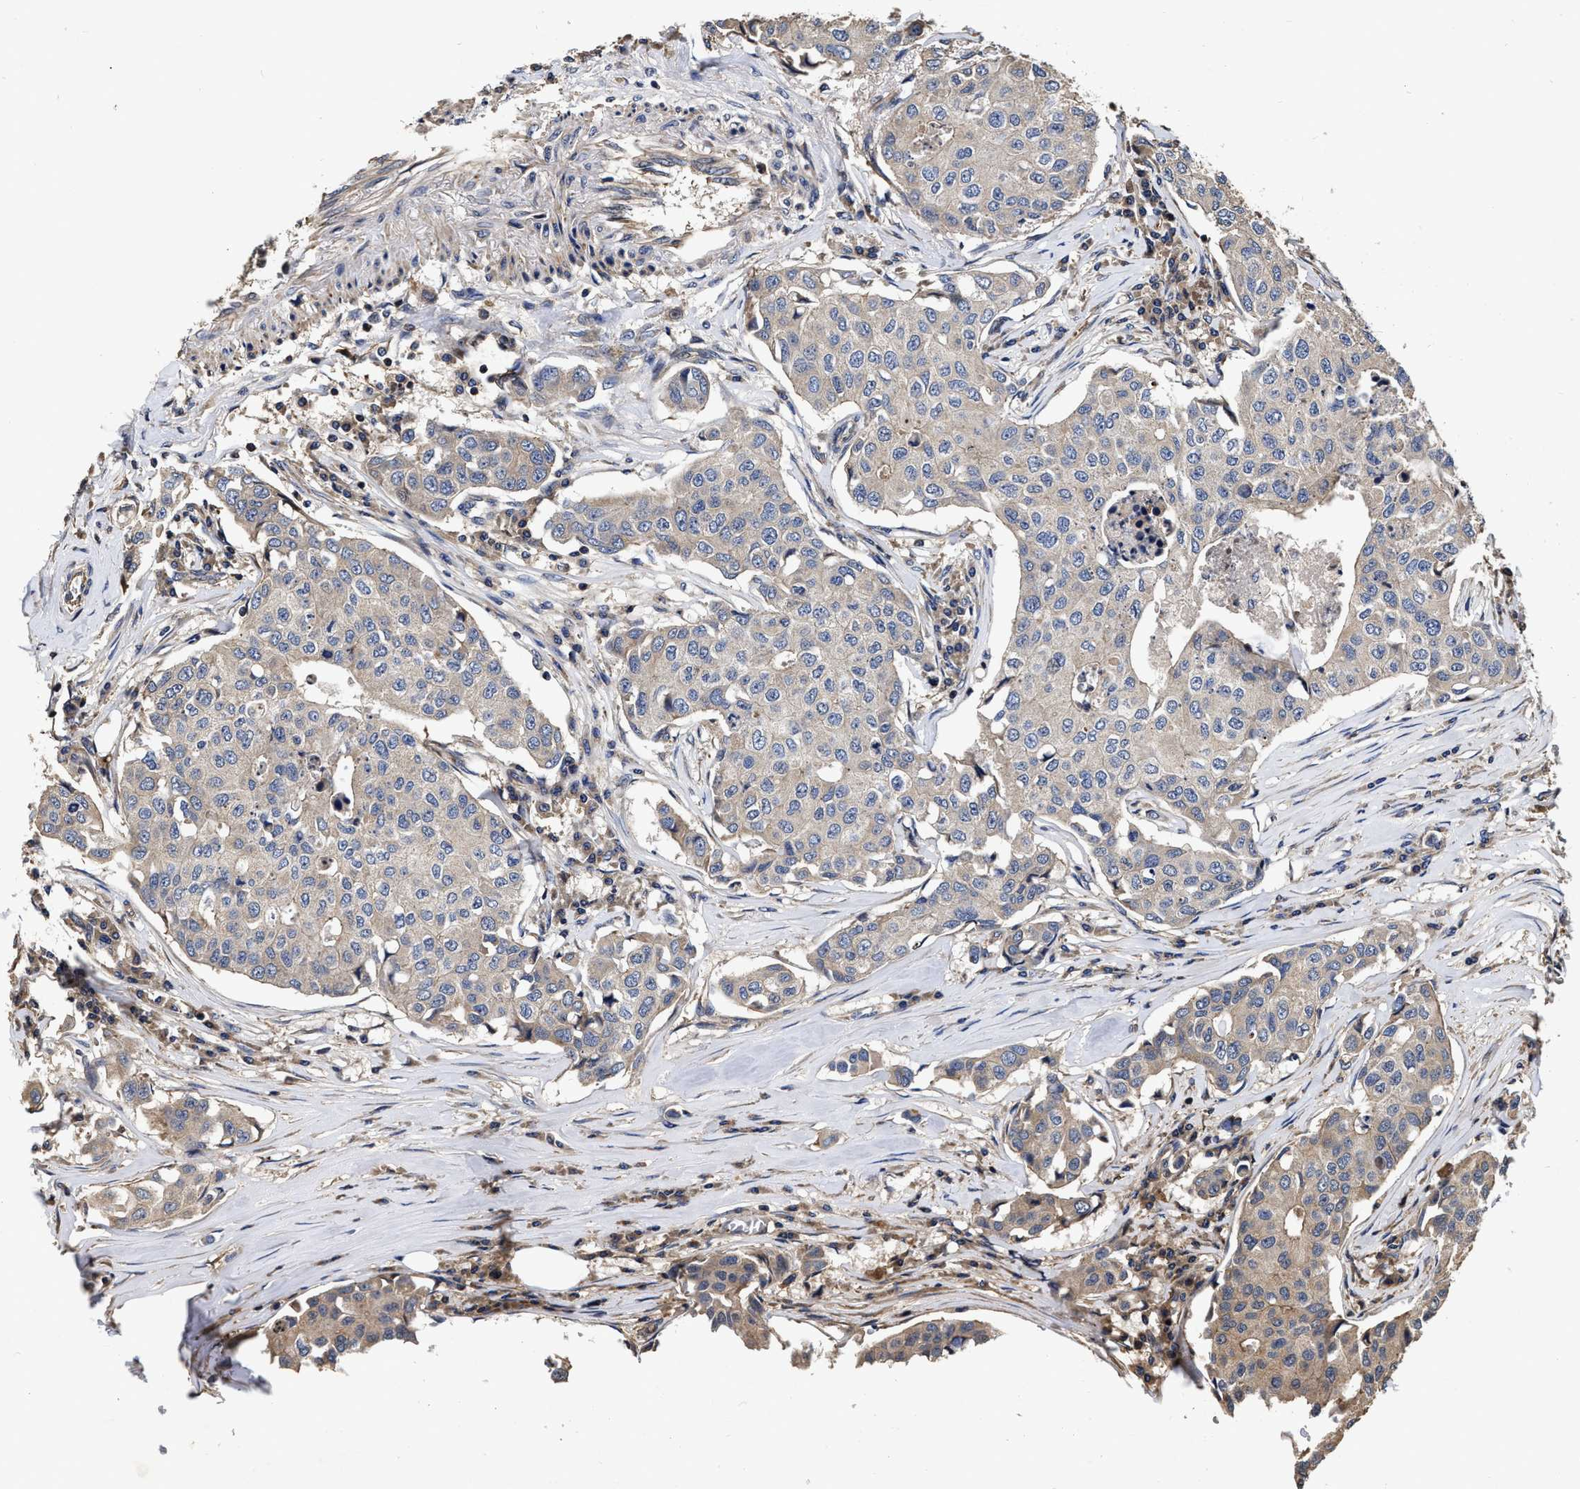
{"staining": {"intensity": "weak", "quantity": ">75%", "location": "cytoplasmic/membranous"}, "tissue": "breast cancer", "cell_type": "Tumor cells", "image_type": "cancer", "snomed": [{"axis": "morphology", "description": "Duct carcinoma"}, {"axis": "topography", "description": "Breast"}], "caption": "This photomicrograph exhibits breast cancer (intraductal carcinoma) stained with immunohistochemistry (IHC) to label a protein in brown. The cytoplasmic/membranous of tumor cells show weak positivity for the protein. Nuclei are counter-stained blue.", "gene": "ABCG8", "patient": {"sex": "female", "age": 80}}